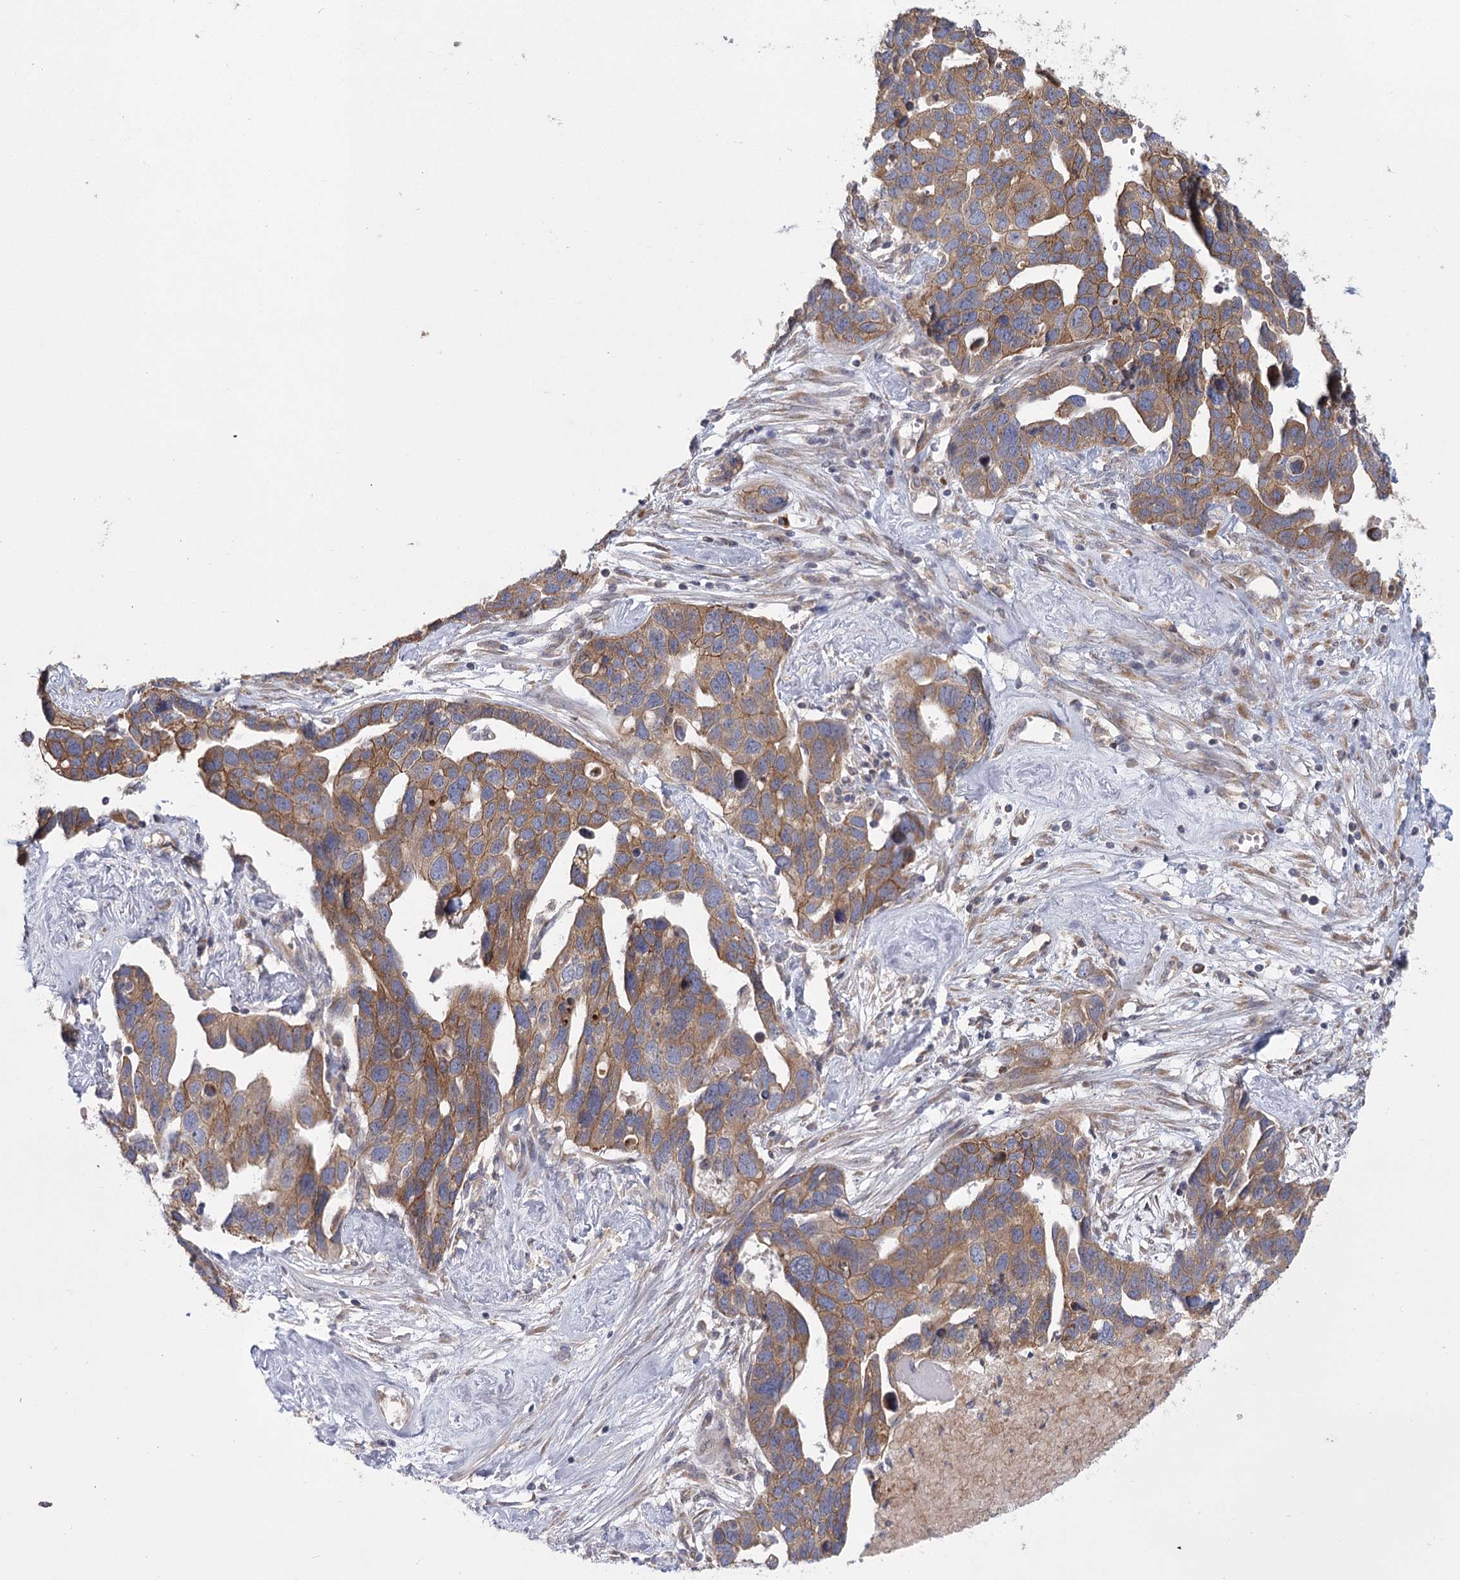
{"staining": {"intensity": "moderate", "quantity": ">75%", "location": "cytoplasmic/membranous"}, "tissue": "ovarian cancer", "cell_type": "Tumor cells", "image_type": "cancer", "snomed": [{"axis": "morphology", "description": "Cystadenocarcinoma, serous, NOS"}, {"axis": "topography", "description": "Ovary"}], "caption": "Serous cystadenocarcinoma (ovarian) stained for a protein exhibits moderate cytoplasmic/membranous positivity in tumor cells.", "gene": "CNTLN", "patient": {"sex": "female", "age": 54}}